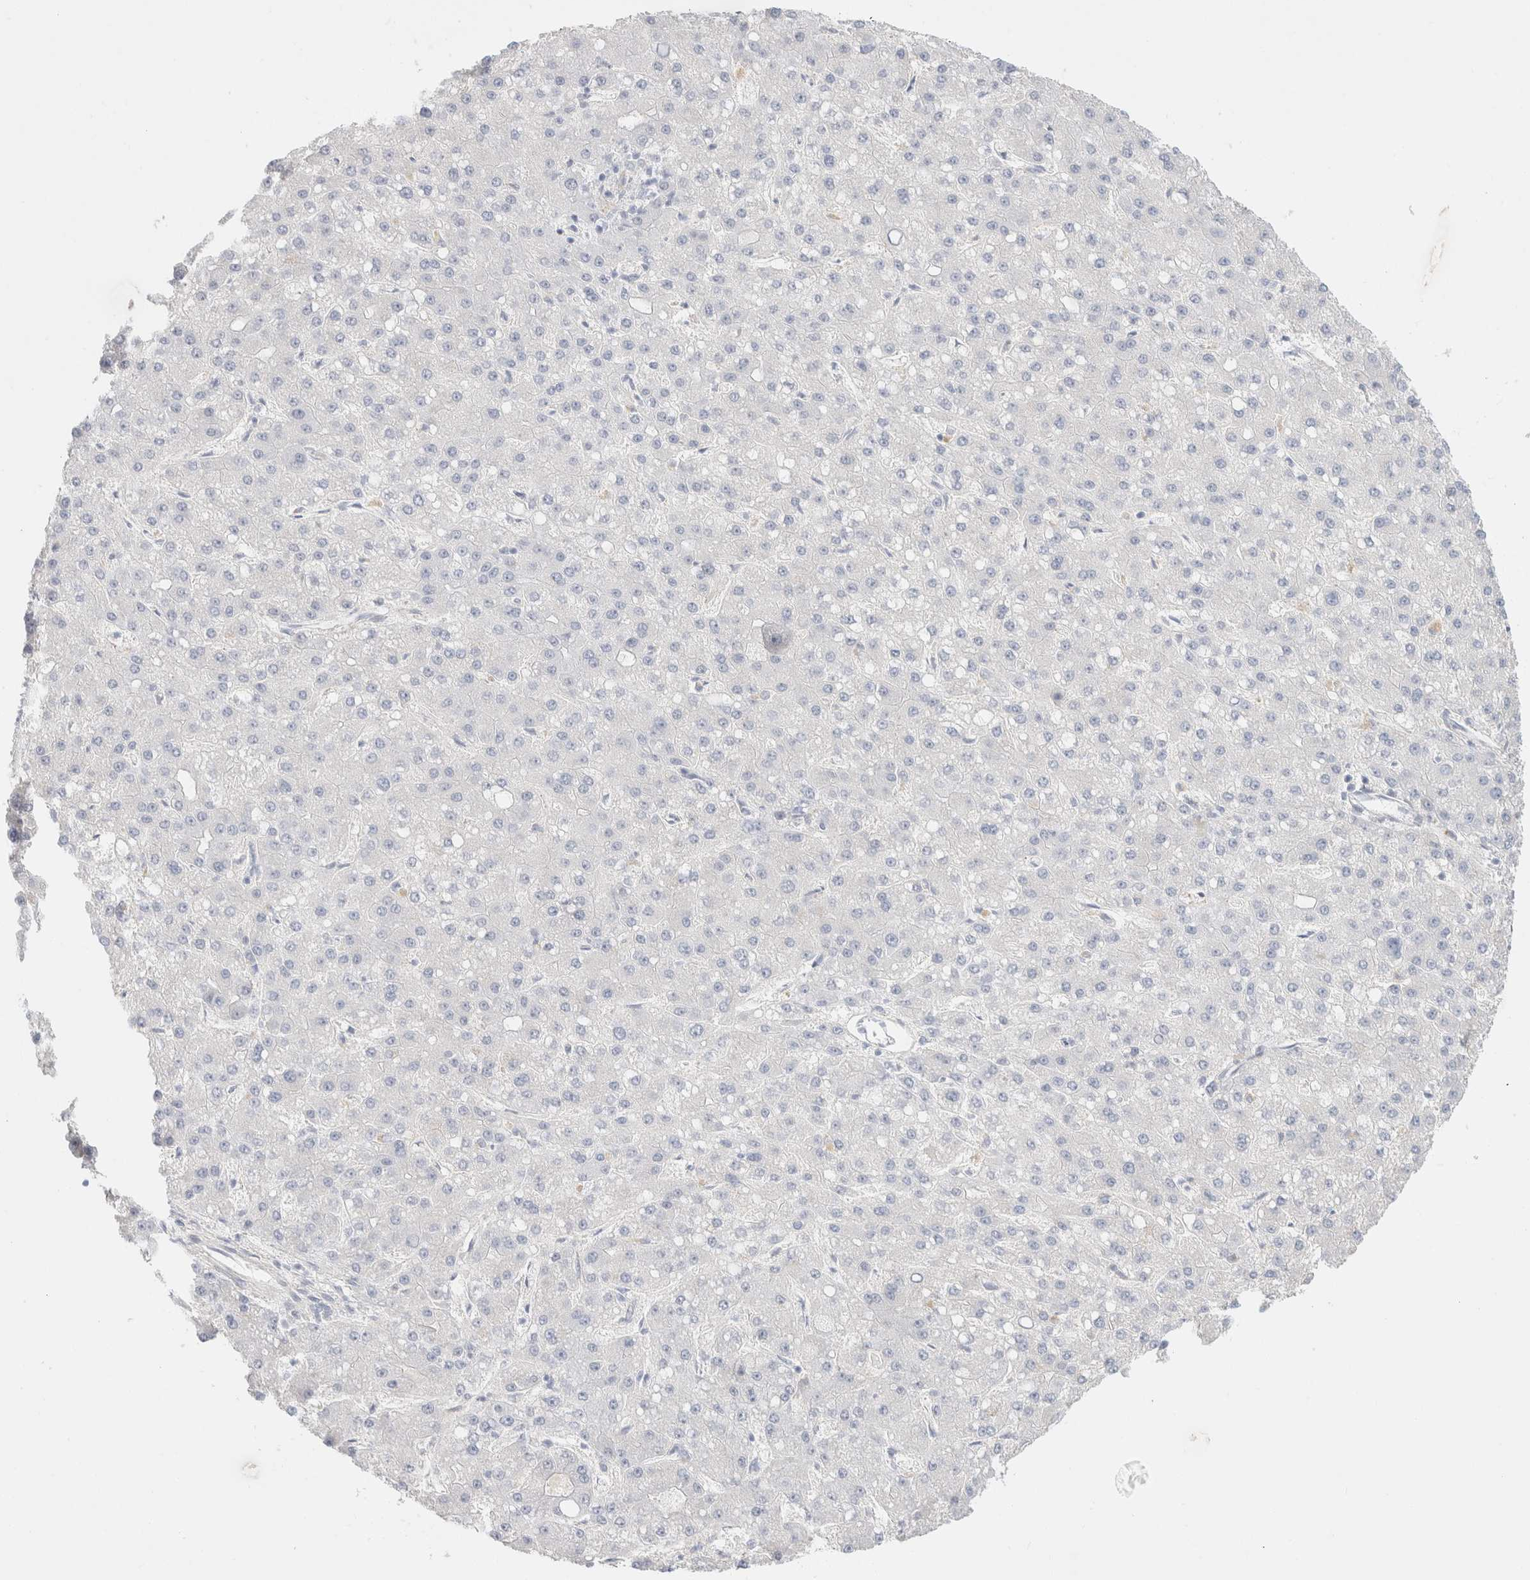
{"staining": {"intensity": "negative", "quantity": "none", "location": "none"}, "tissue": "liver cancer", "cell_type": "Tumor cells", "image_type": "cancer", "snomed": [{"axis": "morphology", "description": "Carcinoma, Hepatocellular, NOS"}, {"axis": "topography", "description": "Liver"}], "caption": "Immunohistochemistry (IHC) histopathology image of human liver cancer stained for a protein (brown), which demonstrates no staining in tumor cells.", "gene": "CPQ", "patient": {"sex": "male", "age": 67}}